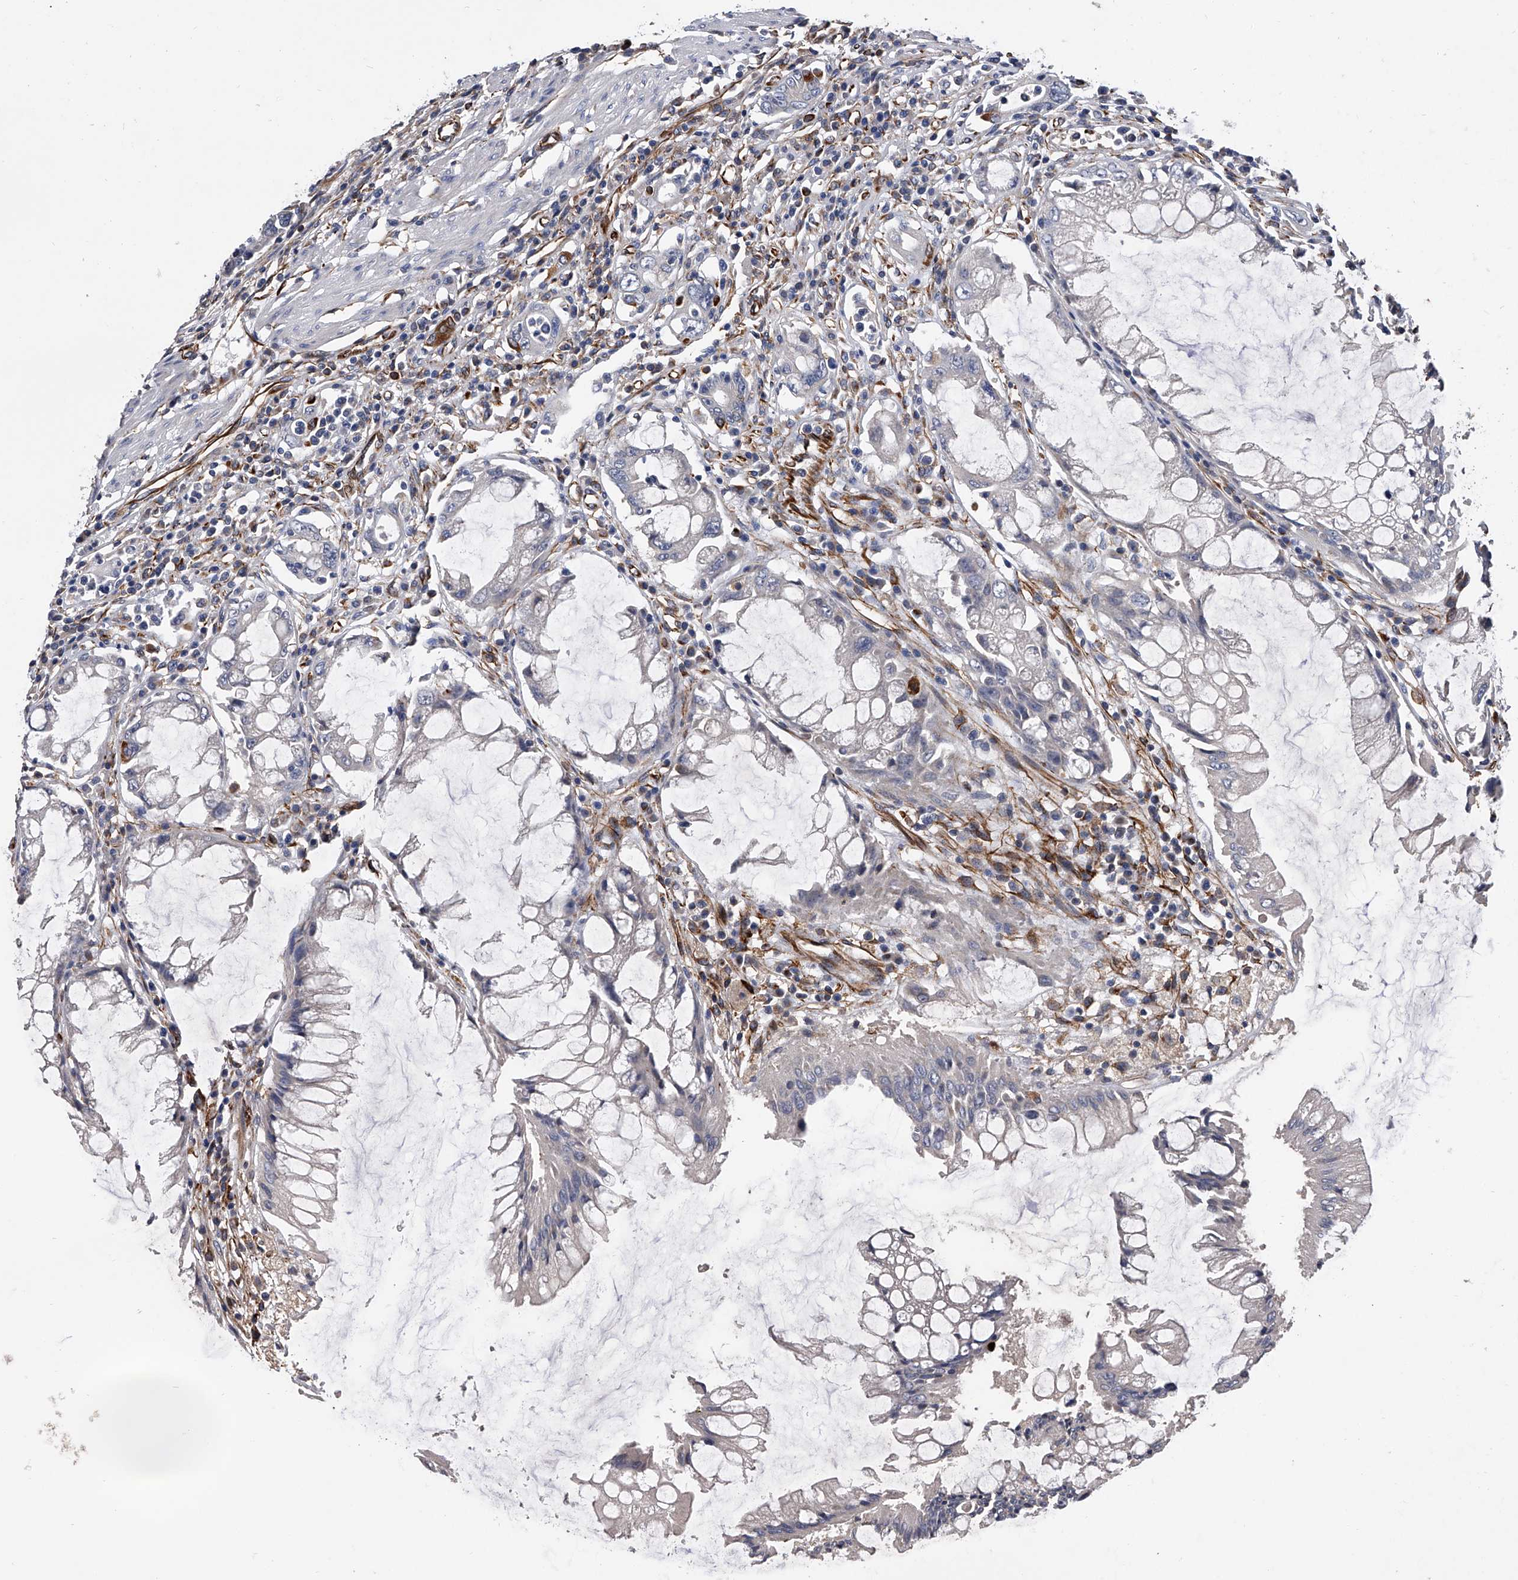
{"staining": {"intensity": "negative", "quantity": "none", "location": "none"}, "tissue": "colorectal cancer", "cell_type": "Tumor cells", "image_type": "cancer", "snomed": [{"axis": "morphology", "description": "Adenocarcinoma, NOS"}, {"axis": "topography", "description": "Rectum"}], "caption": "Protein analysis of colorectal adenocarcinoma shows no significant positivity in tumor cells. The staining was performed using DAB to visualize the protein expression in brown, while the nuclei were stained in blue with hematoxylin (Magnification: 20x).", "gene": "EFCAB7", "patient": {"sex": "female", "age": 65}}